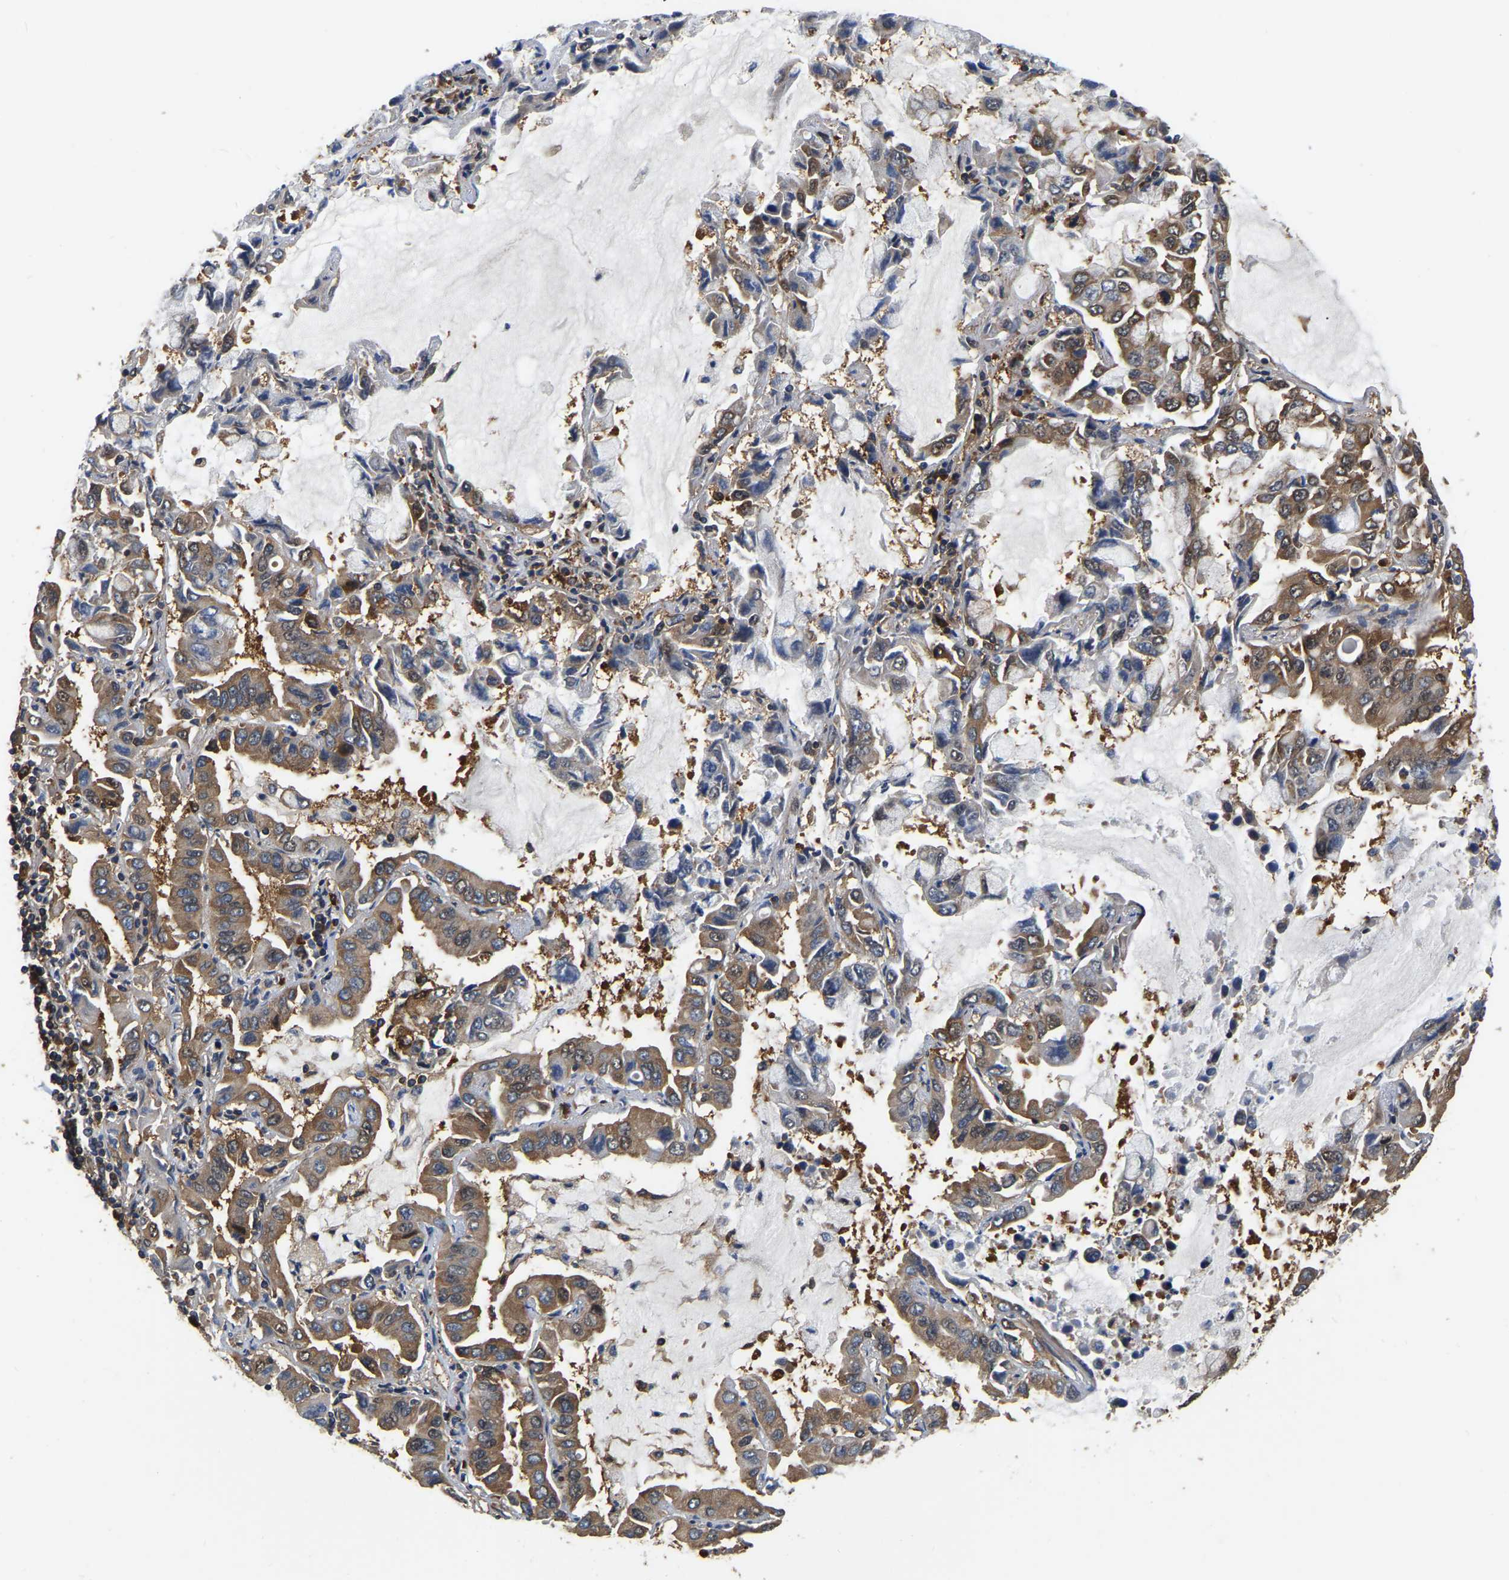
{"staining": {"intensity": "moderate", "quantity": "25%-75%", "location": "cytoplasmic/membranous"}, "tissue": "lung cancer", "cell_type": "Tumor cells", "image_type": "cancer", "snomed": [{"axis": "morphology", "description": "Adenocarcinoma, NOS"}, {"axis": "topography", "description": "Lung"}], "caption": "Immunohistochemistry (IHC) of human adenocarcinoma (lung) displays medium levels of moderate cytoplasmic/membranous positivity in approximately 25%-75% of tumor cells.", "gene": "GARS1", "patient": {"sex": "male", "age": 64}}